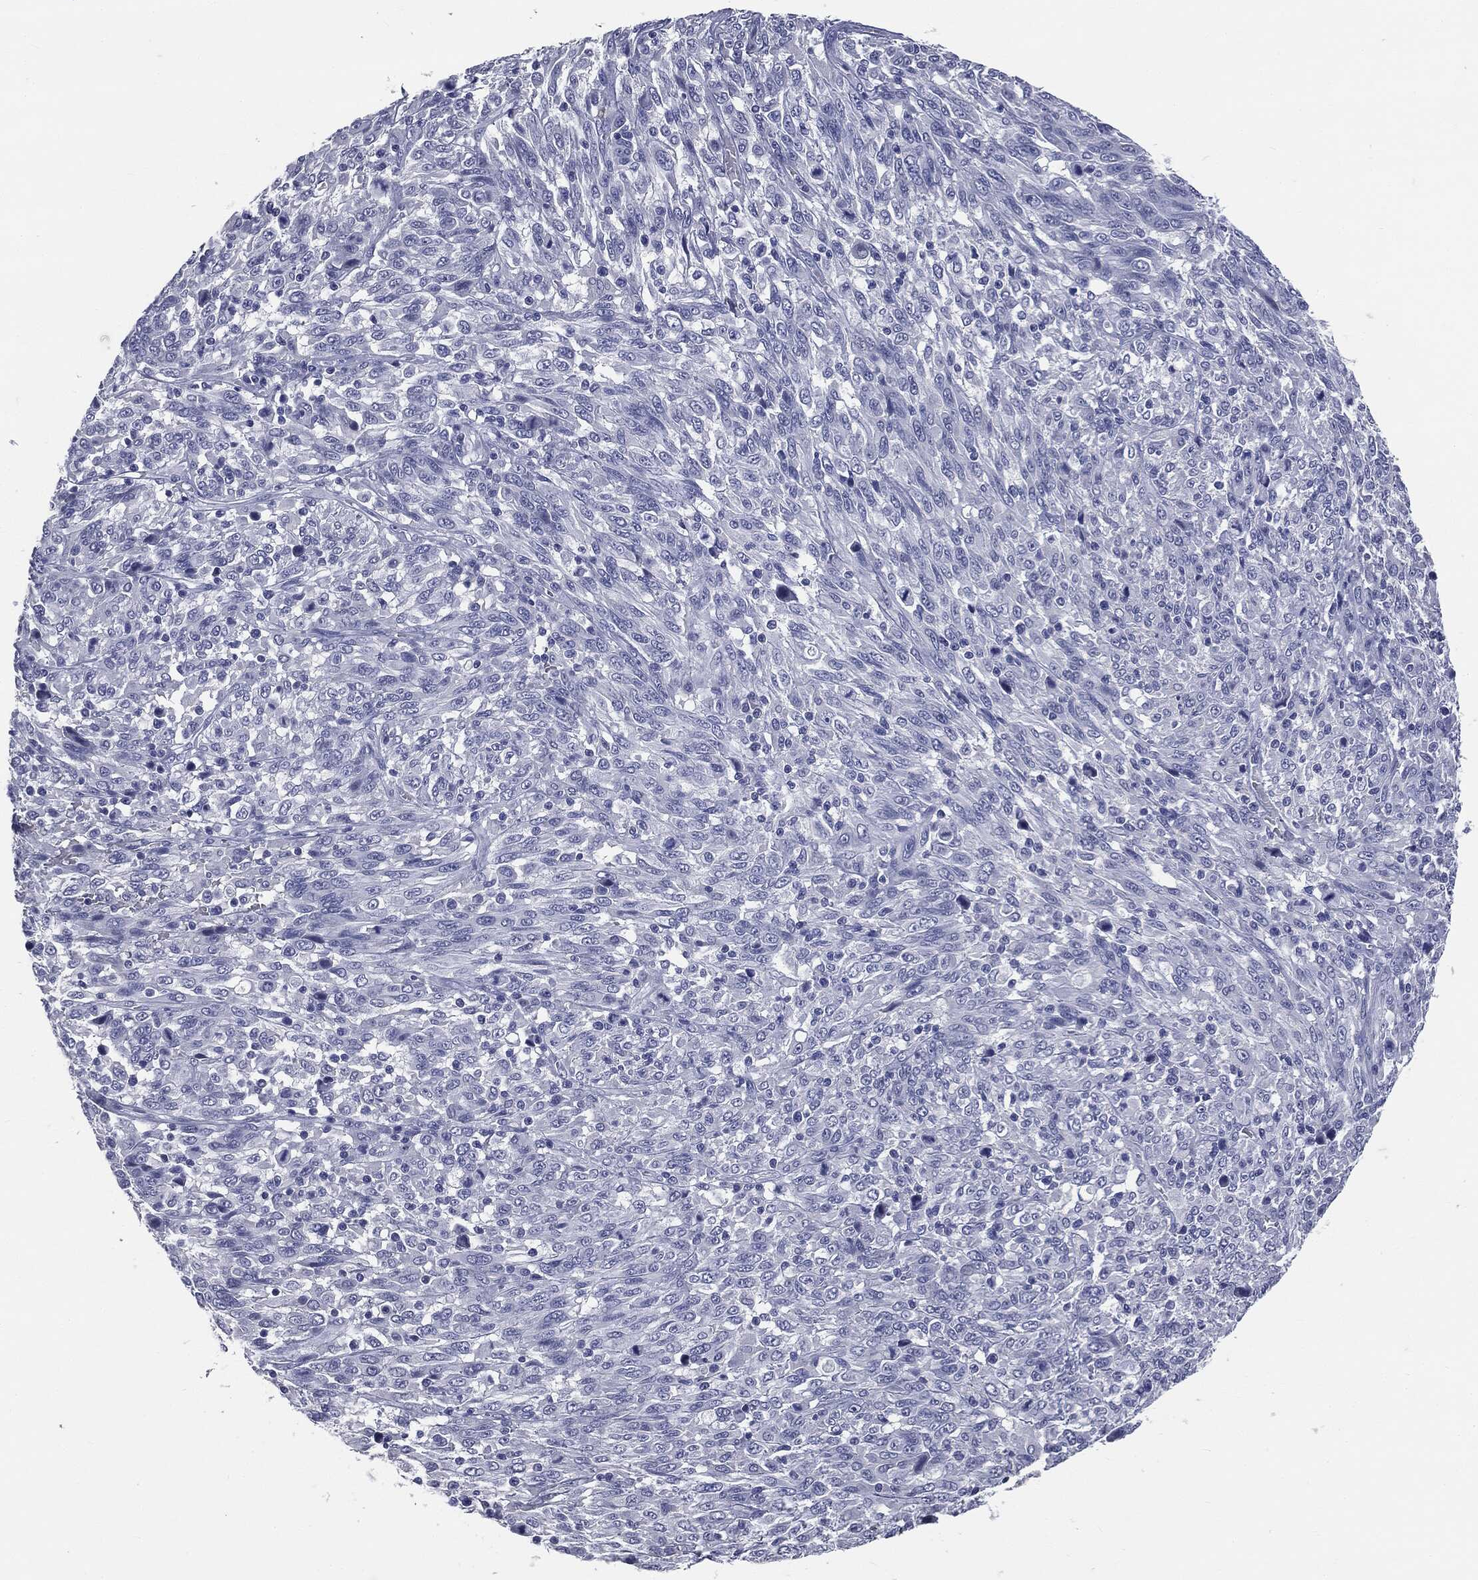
{"staining": {"intensity": "negative", "quantity": "none", "location": "none"}, "tissue": "melanoma", "cell_type": "Tumor cells", "image_type": "cancer", "snomed": [{"axis": "morphology", "description": "Malignant melanoma, NOS"}, {"axis": "topography", "description": "Skin"}], "caption": "This is a image of immunohistochemistry (IHC) staining of malignant melanoma, which shows no expression in tumor cells.", "gene": "AFP", "patient": {"sex": "female", "age": 91}}